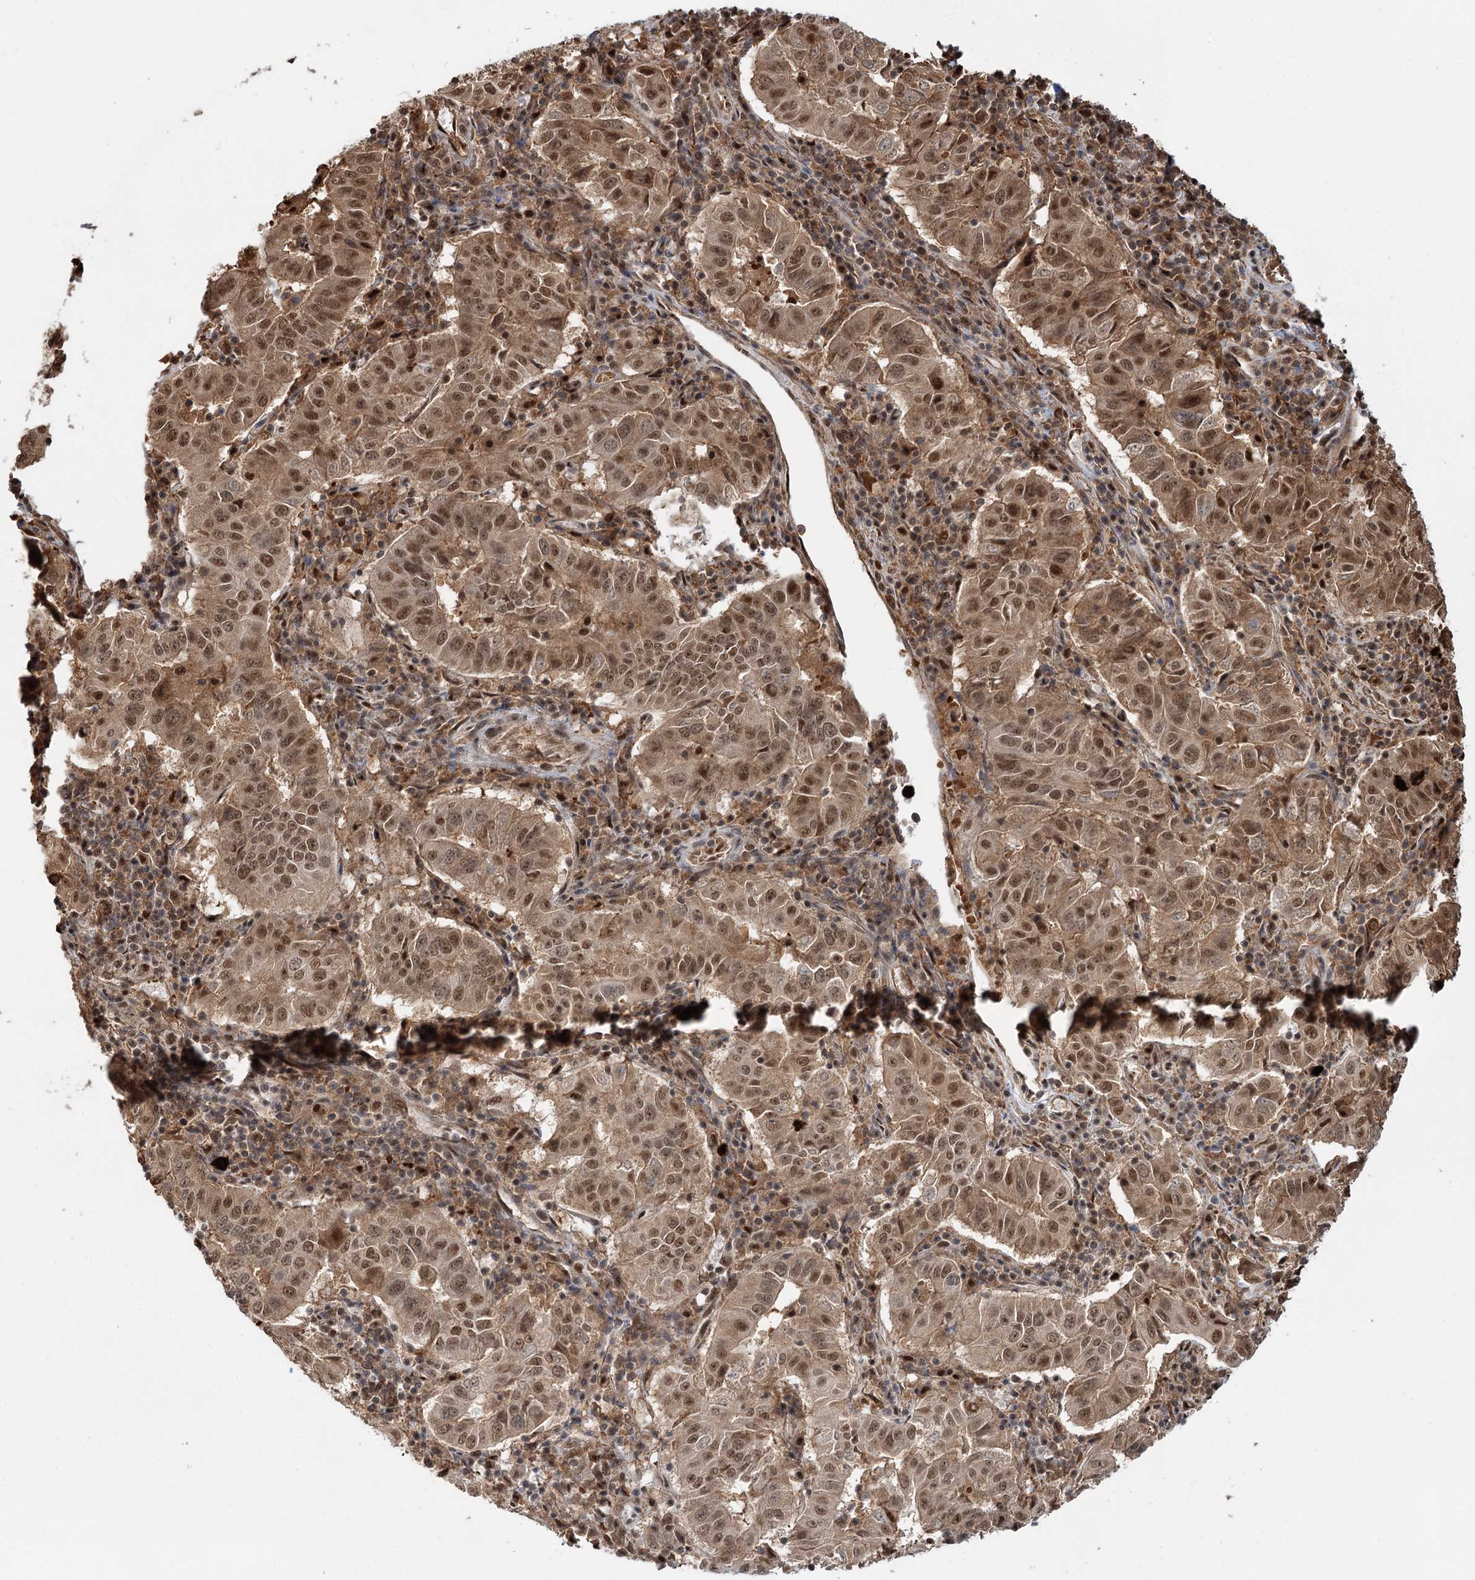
{"staining": {"intensity": "moderate", "quantity": ">75%", "location": "cytoplasmic/membranous,nuclear"}, "tissue": "pancreatic cancer", "cell_type": "Tumor cells", "image_type": "cancer", "snomed": [{"axis": "morphology", "description": "Adenocarcinoma, NOS"}, {"axis": "topography", "description": "Pancreas"}], "caption": "Immunohistochemistry of pancreatic cancer (adenocarcinoma) demonstrates medium levels of moderate cytoplasmic/membranous and nuclear expression in approximately >75% of tumor cells. The staining is performed using DAB (3,3'-diaminobenzidine) brown chromogen to label protein expression. The nuclei are counter-stained blue using hematoxylin.", "gene": "N6AMT1", "patient": {"sex": "male", "age": 63}}